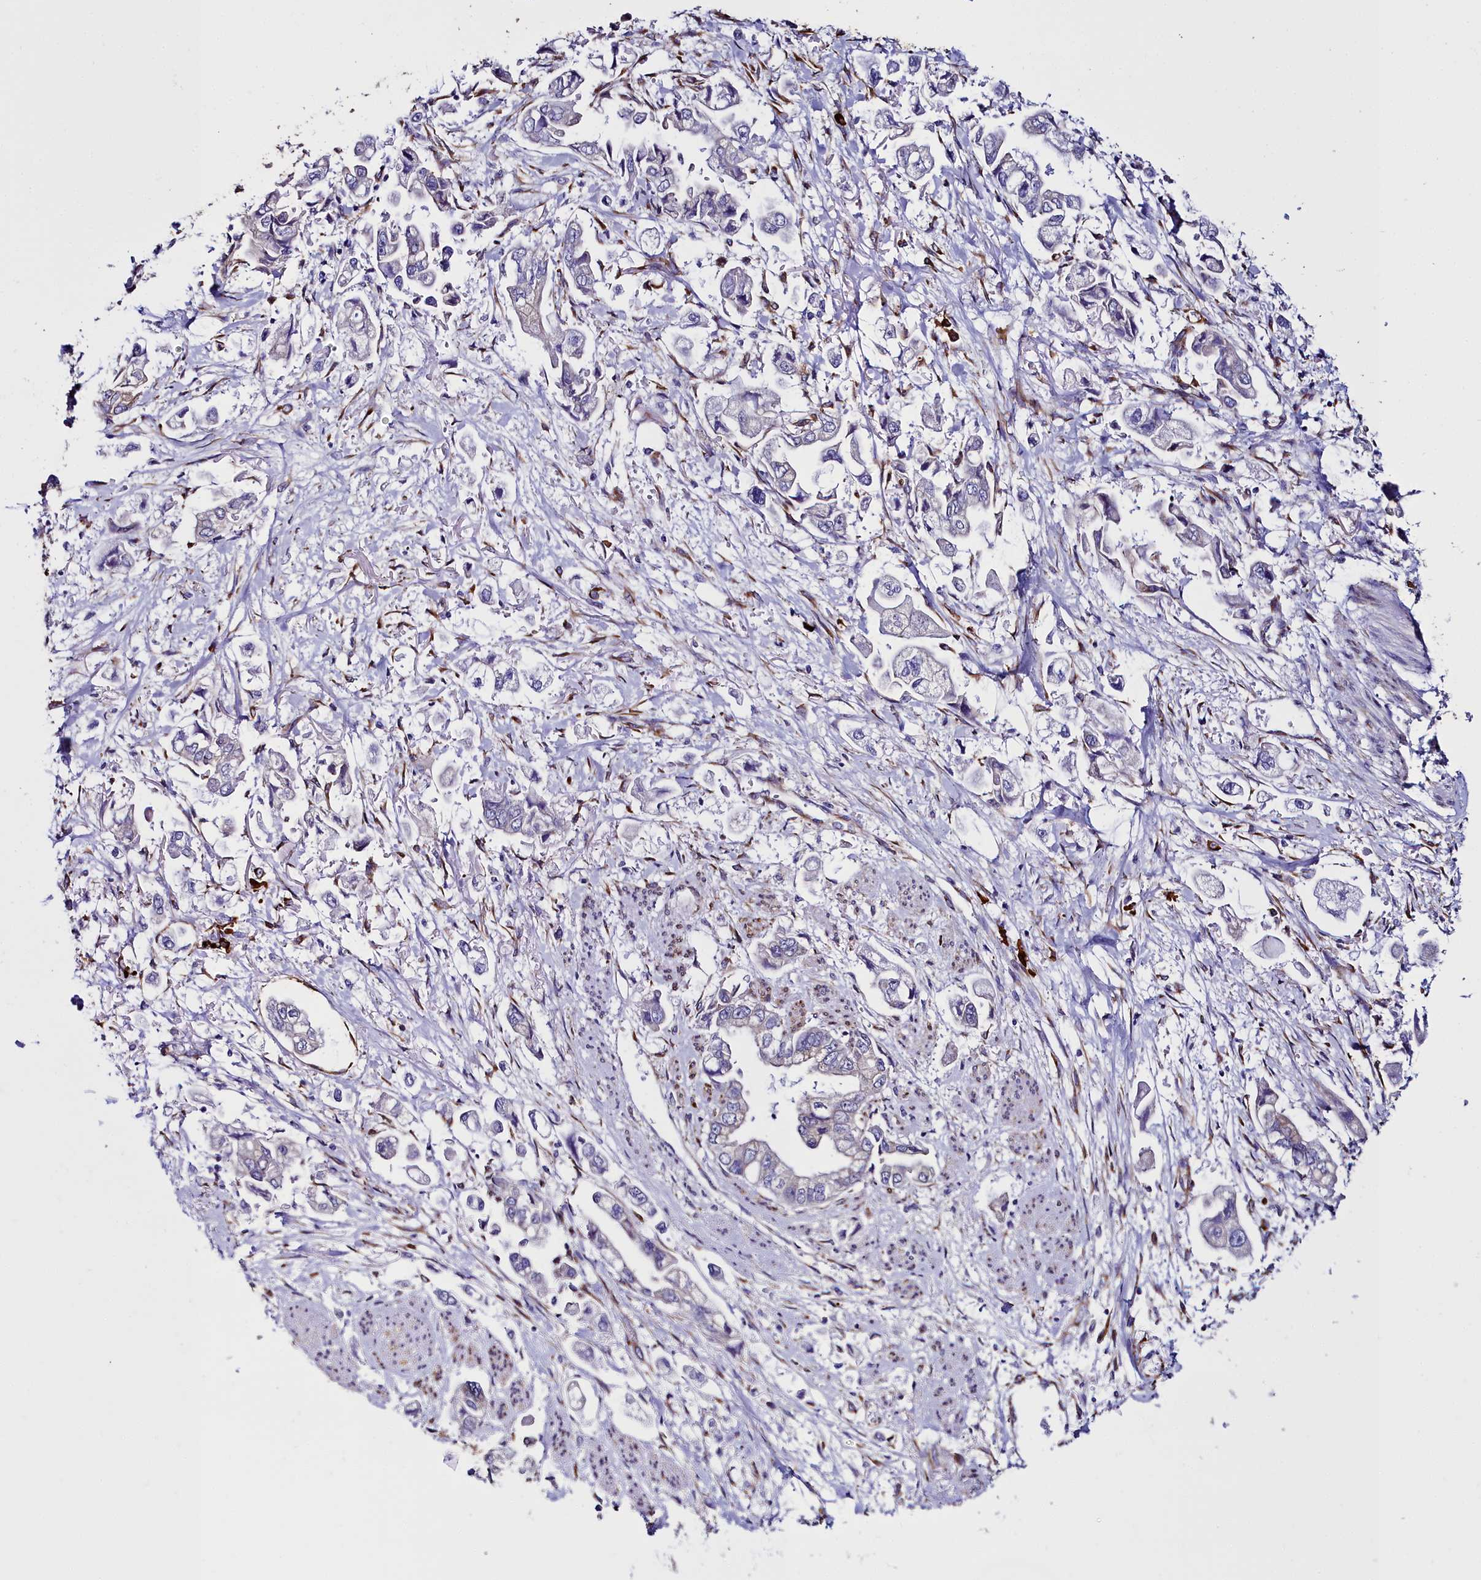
{"staining": {"intensity": "negative", "quantity": "none", "location": "none"}, "tissue": "stomach cancer", "cell_type": "Tumor cells", "image_type": "cancer", "snomed": [{"axis": "morphology", "description": "Adenocarcinoma, NOS"}, {"axis": "topography", "description": "Stomach"}], "caption": "This is an immunohistochemistry micrograph of adenocarcinoma (stomach). There is no expression in tumor cells.", "gene": "TXNDC5", "patient": {"sex": "male", "age": 62}}